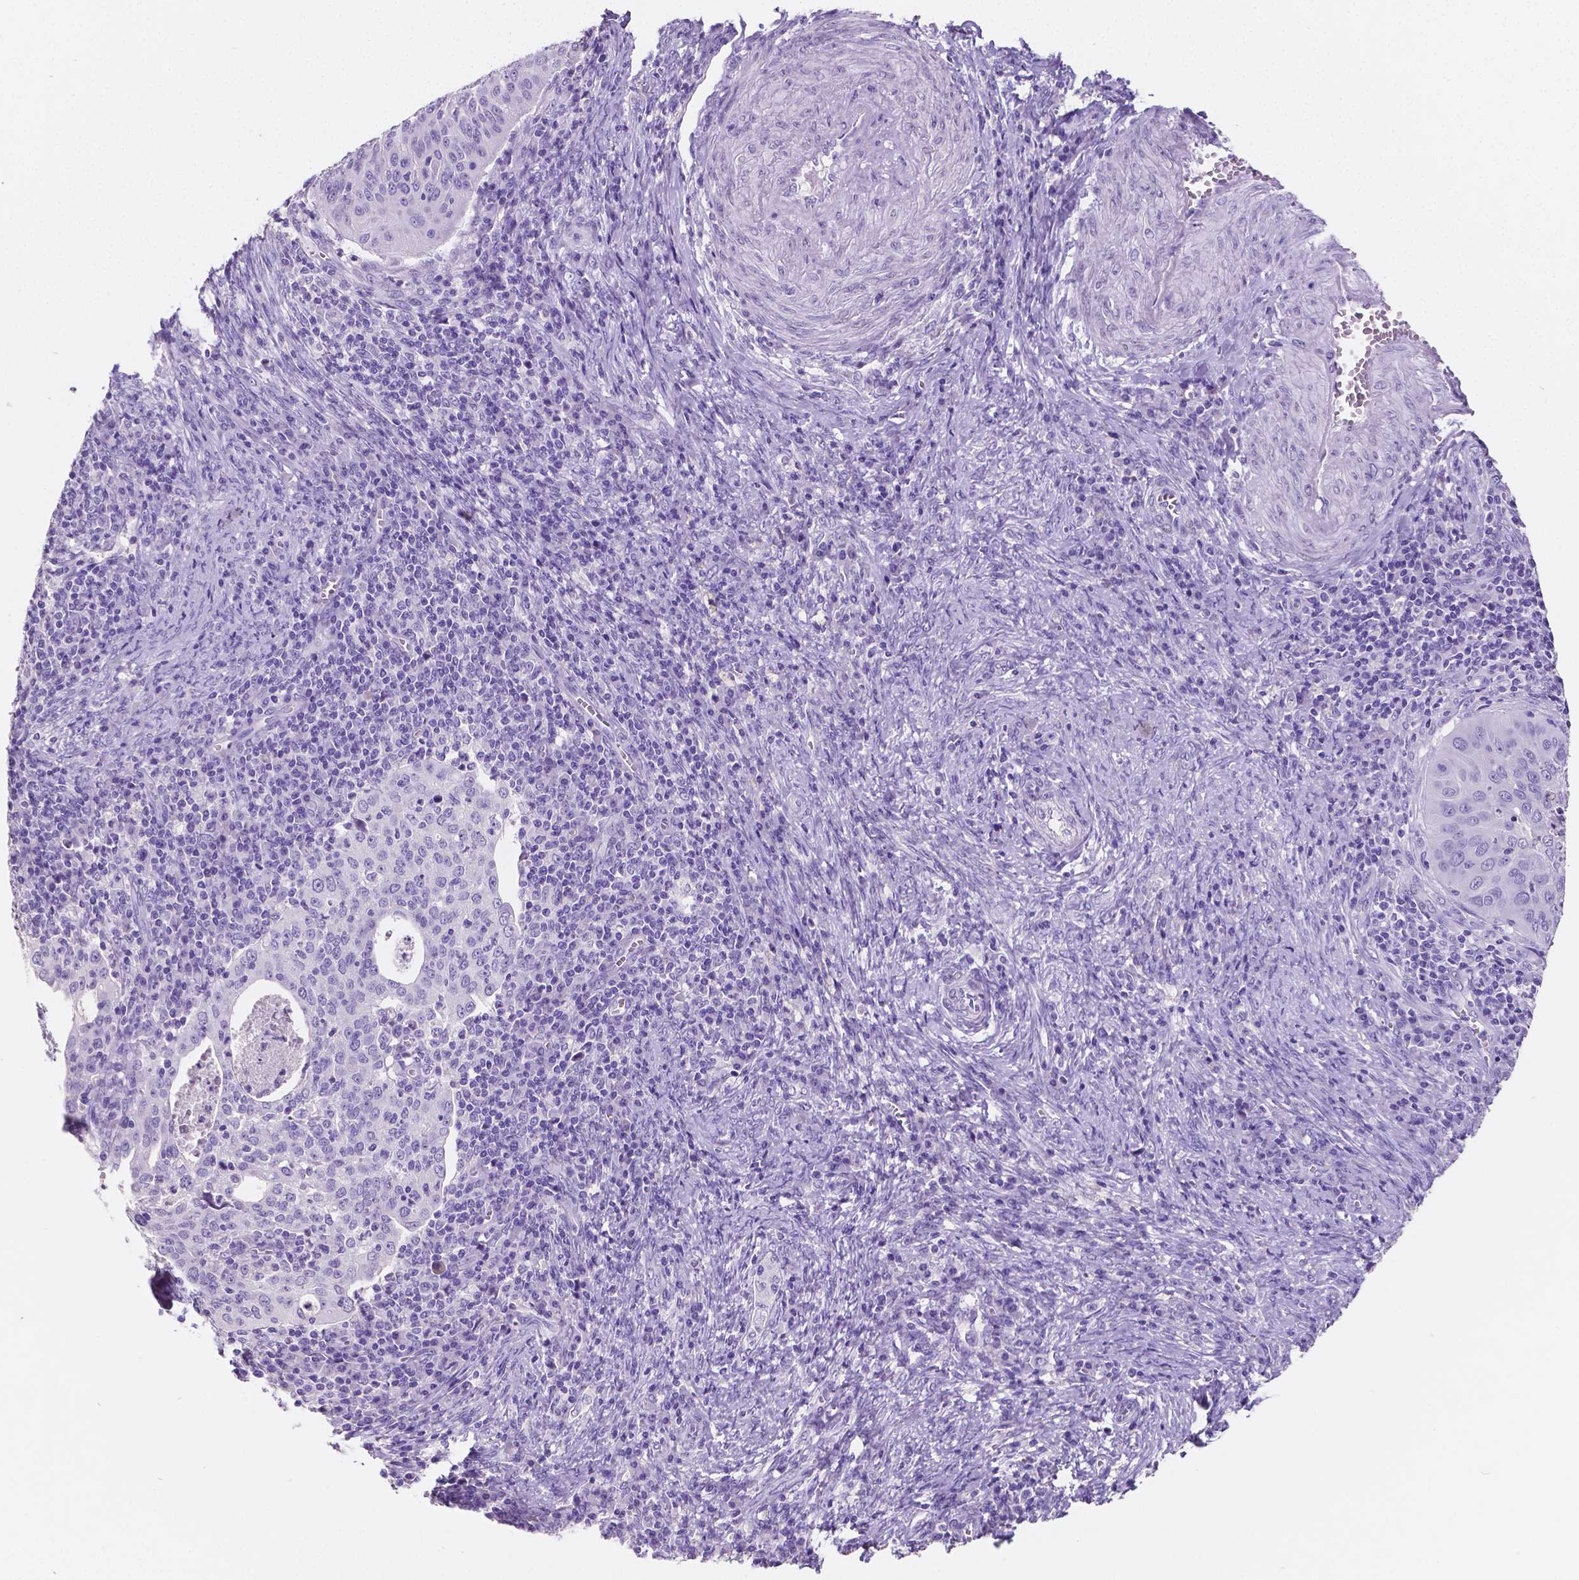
{"staining": {"intensity": "negative", "quantity": "none", "location": "none"}, "tissue": "cervical cancer", "cell_type": "Tumor cells", "image_type": "cancer", "snomed": [{"axis": "morphology", "description": "Squamous cell carcinoma, NOS"}, {"axis": "topography", "description": "Cervix"}], "caption": "This is an IHC histopathology image of cervical squamous cell carcinoma. There is no positivity in tumor cells.", "gene": "SATB2", "patient": {"sex": "female", "age": 39}}